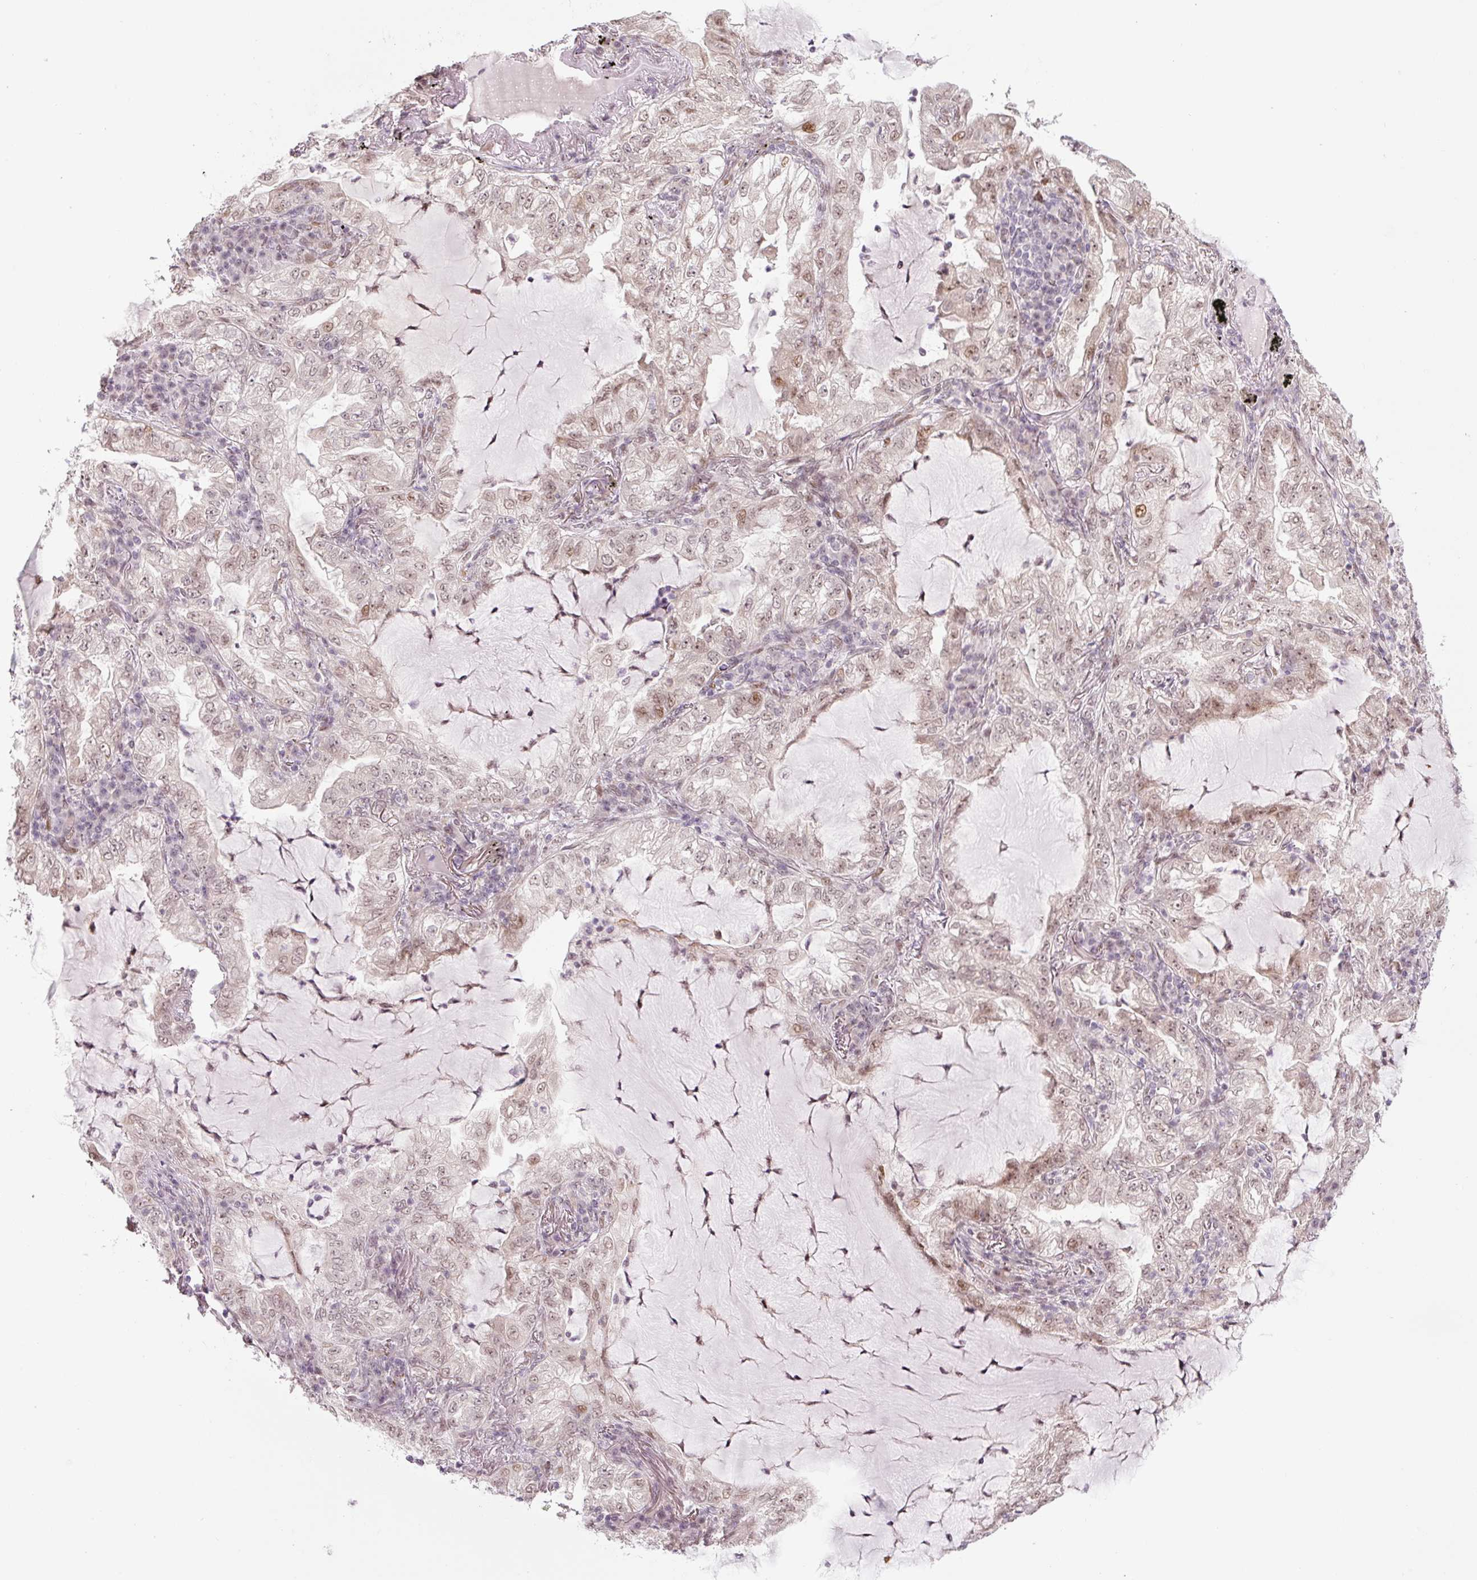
{"staining": {"intensity": "moderate", "quantity": "25%-75%", "location": "nuclear"}, "tissue": "lung cancer", "cell_type": "Tumor cells", "image_type": "cancer", "snomed": [{"axis": "morphology", "description": "Adenocarcinoma, NOS"}, {"axis": "topography", "description": "Lung"}], "caption": "A medium amount of moderate nuclear positivity is seen in approximately 25%-75% of tumor cells in lung adenocarcinoma tissue.", "gene": "TCFL5", "patient": {"sex": "female", "age": 73}}